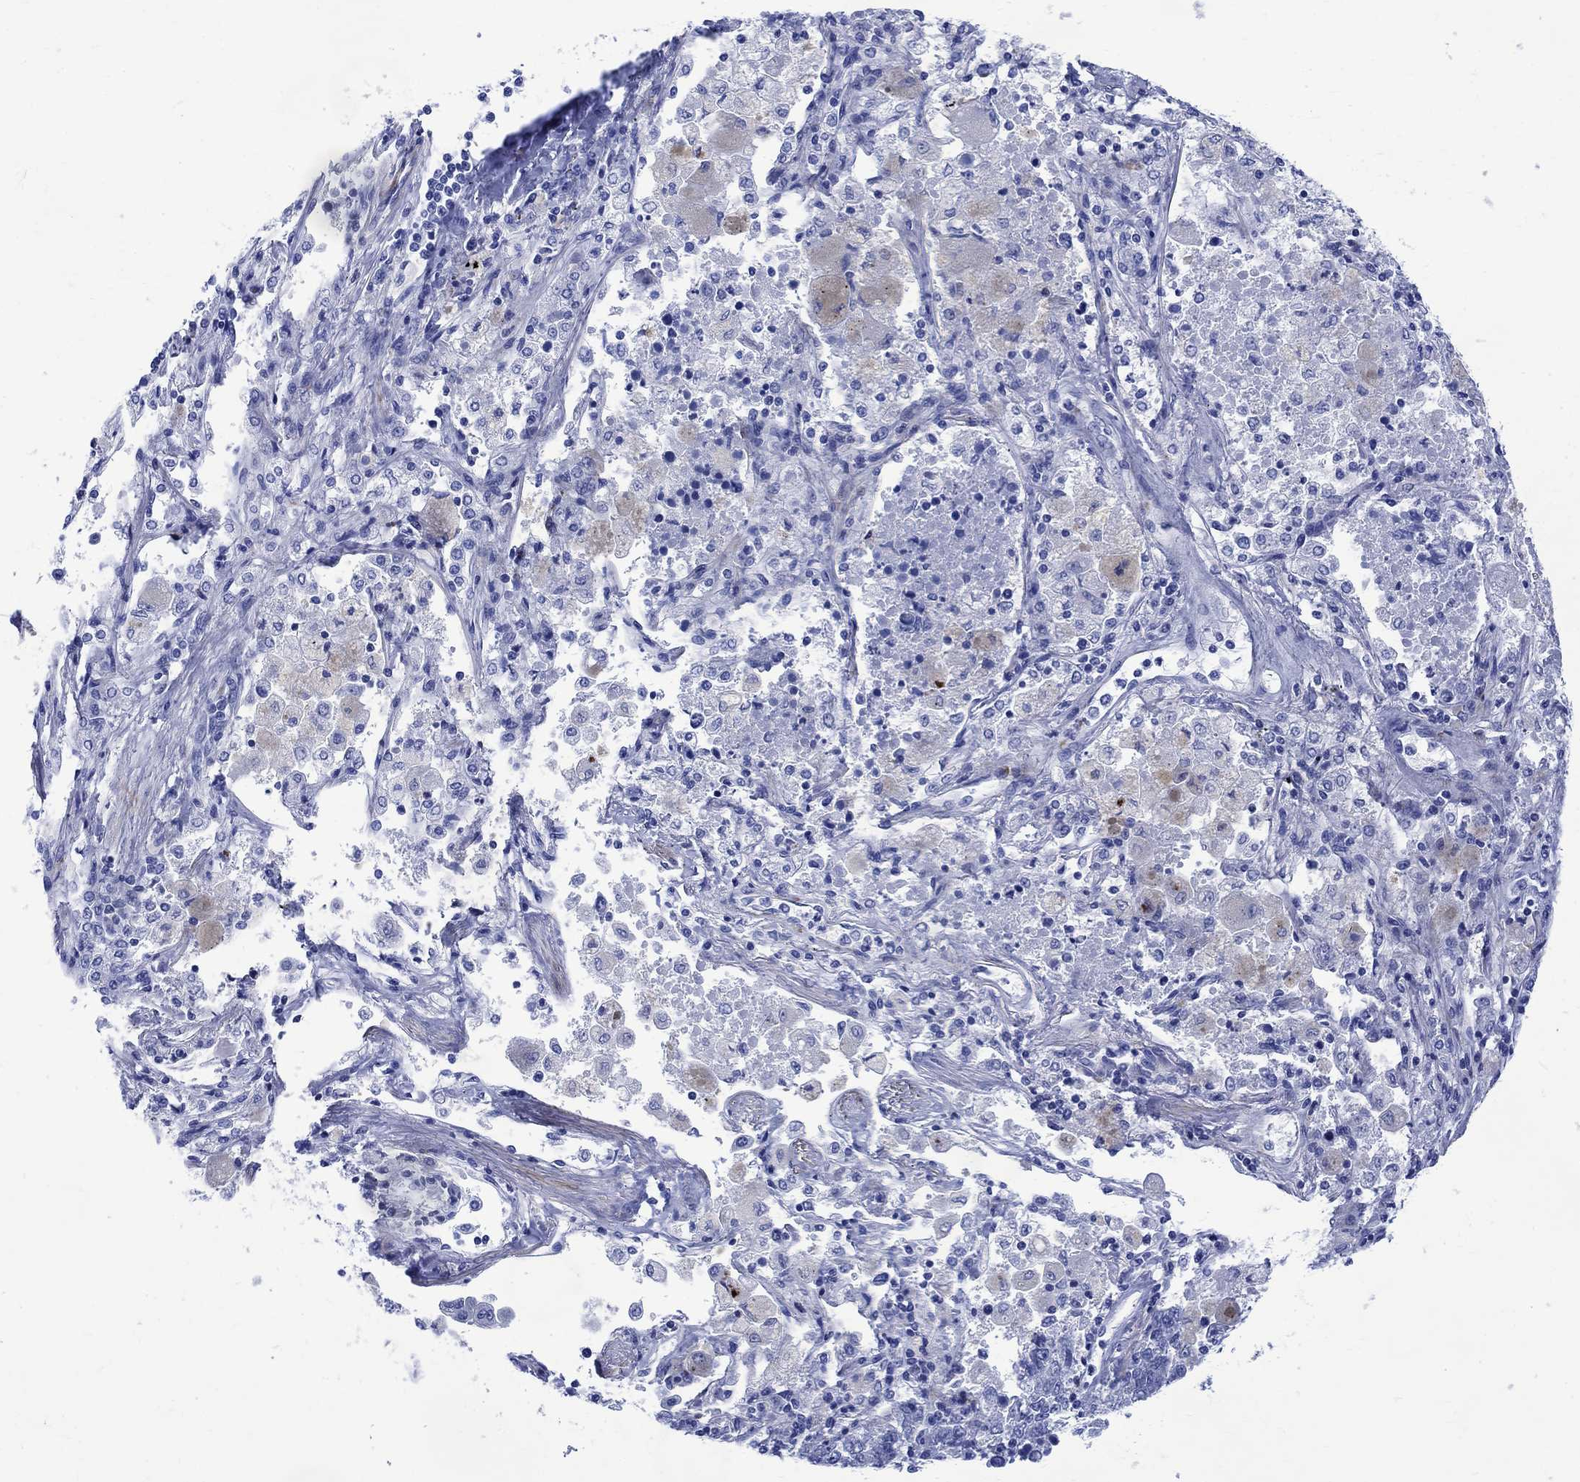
{"staining": {"intensity": "weak", "quantity": "<25%", "location": "cytoplasmic/membranous"}, "tissue": "lung cancer", "cell_type": "Tumor cells", "image_type": "cancer", "snomed": [{"axis": "morphology", "description": "Adenocarcinoma, NOS"}, {"axis": "topography", "description": "Lung"}], "caption": "The immunohistochemistry micrograph has no significant expression in tumor cells of adenocarcinoma (lung) tissue.", "gene": "PARVB", "patient": {"sex": "male", "age": 49}}